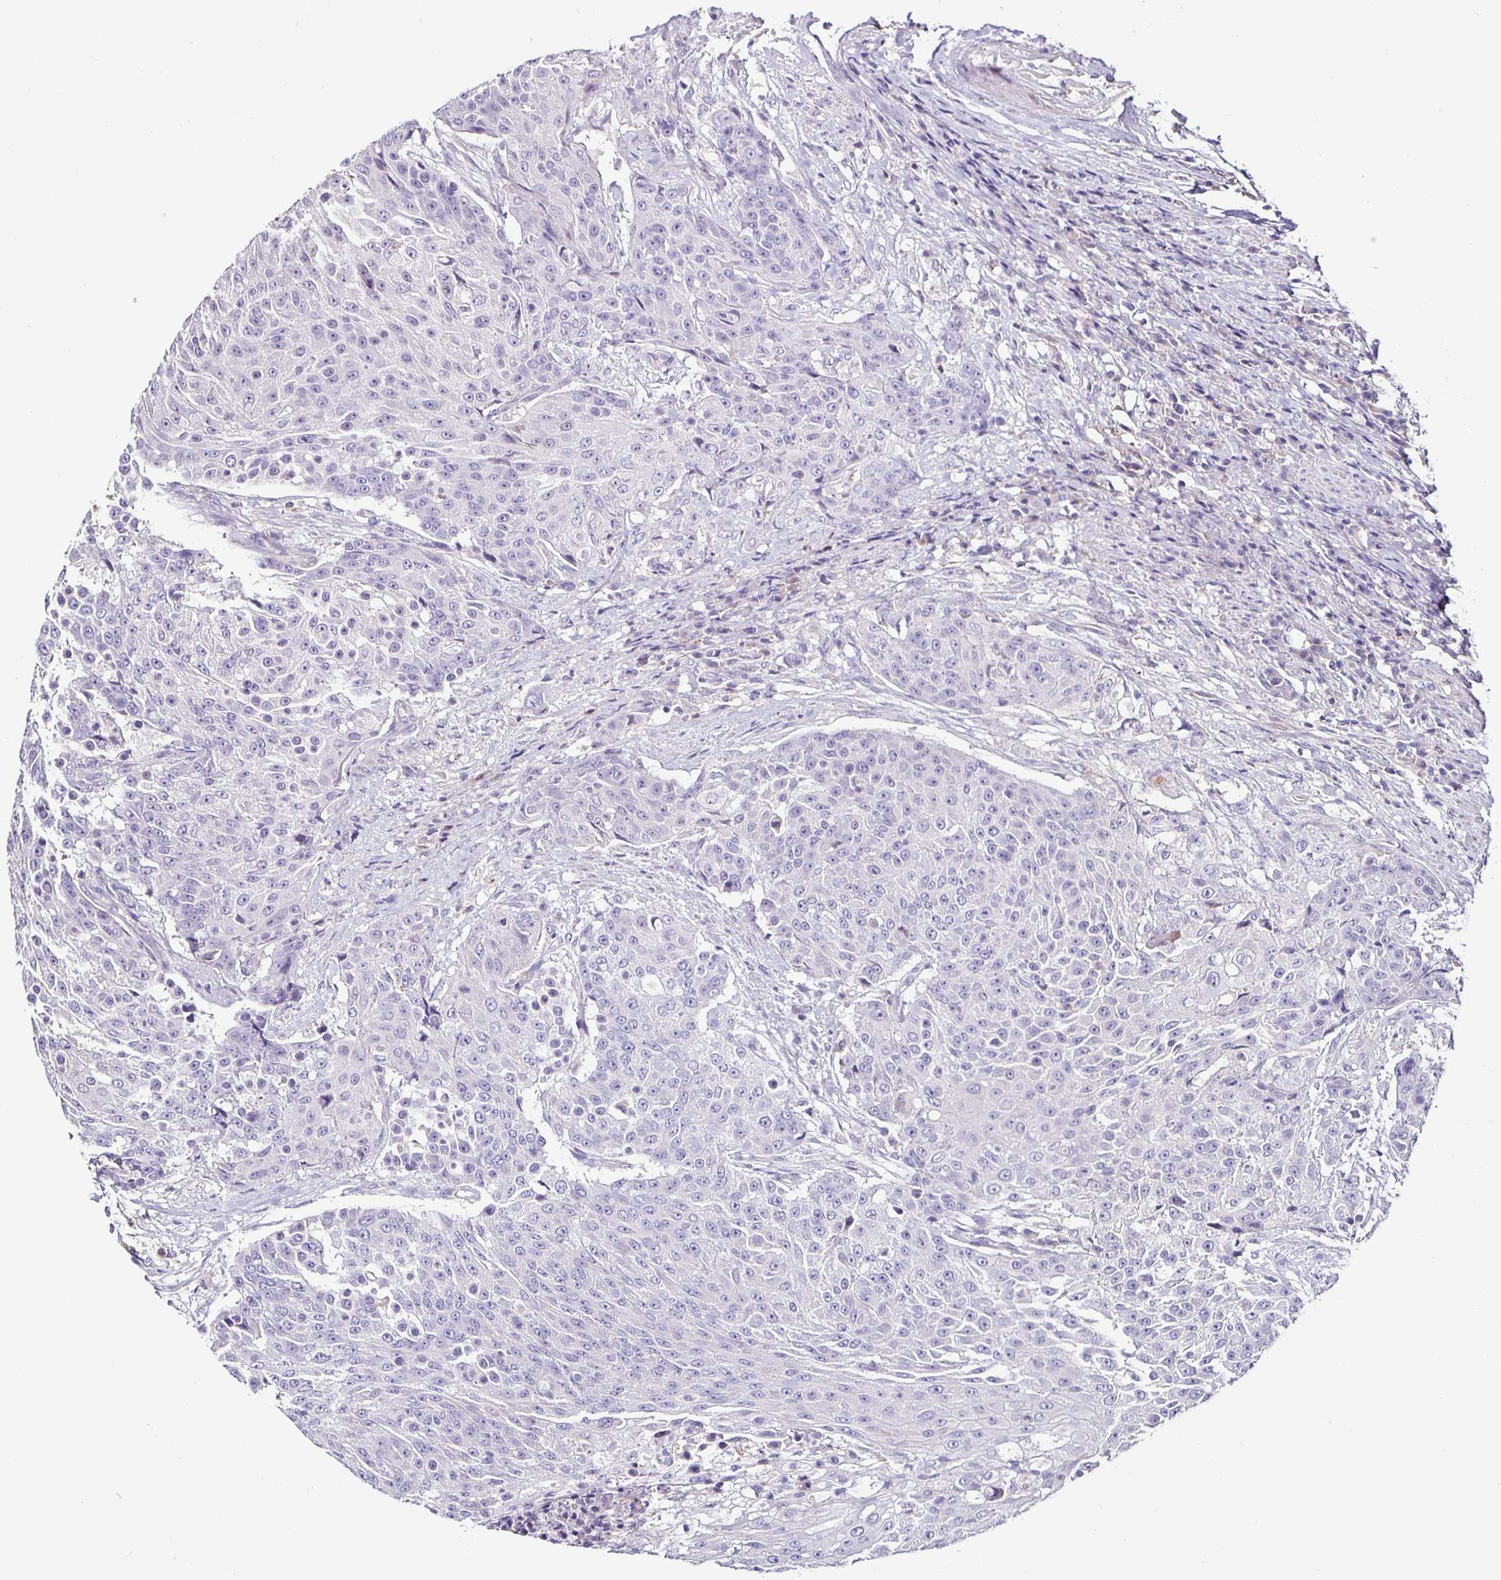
{"staining": {"intensity": "negative", "quantity": "none", "location": "none"}, "tissue": "urothelial cancer", "cell_type": "Tumor cells", "image_type": "cancer", "snomed": [{"axis": "morphology", "description": "Urothelial carcinoma, High grade"}, {"axis": "topography", "description": "Urinary bladder"}], "caption": "High magnification brightfield microscopy of urothelial cancer stained with DAB (brown) and counterstained with hematoxylin (blue): tumor cells show no significant positivity.", "gene": "FCER1A", "patient": {"sex": "female", "age": 63}}